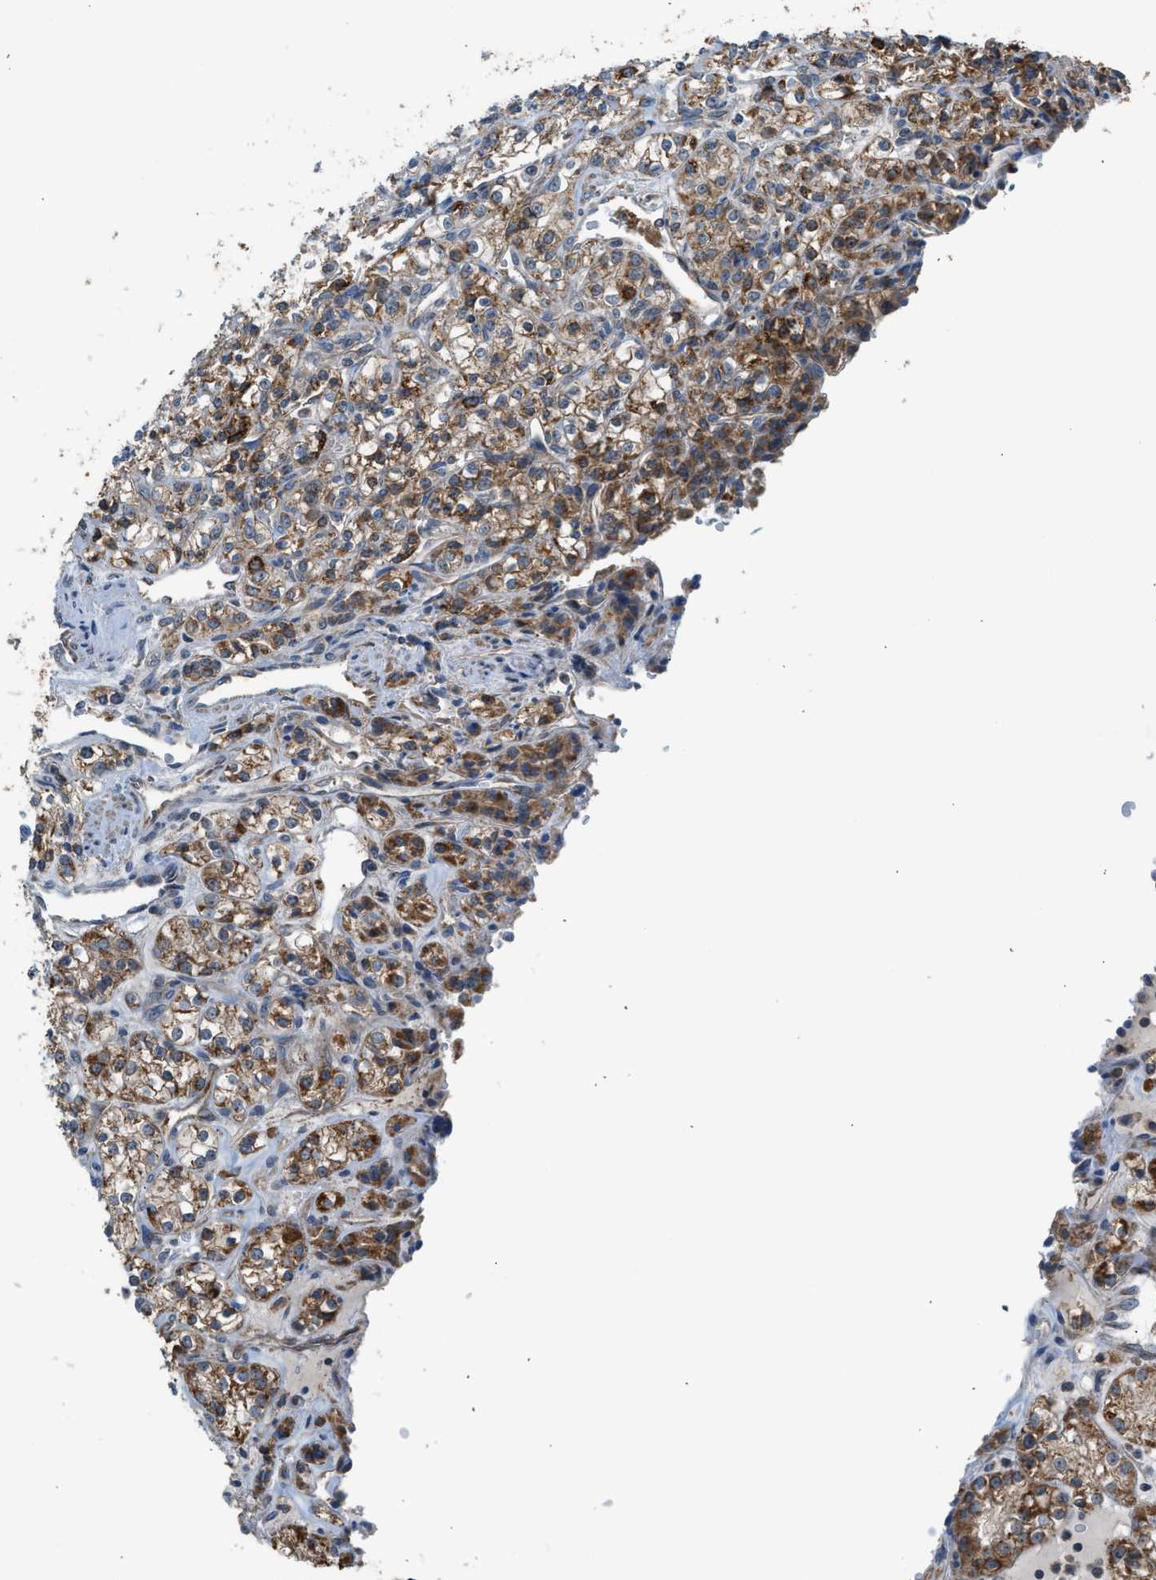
{"staining": {"intensity": "strong", "quantity": ">75%", "location": "cytoplasmic/membranous"}, "tissue": "renal cancer", "cell_type": "Tumor cells", "image_type": "cancer", "snomed": [{"axis": "morphology", "description": "Adenocarcinoma, NOS"}, {"axis": "topography", "description": "Kidney"}], "caption": "Protein positivity by immunohistochemistry (IHC) shows strong cytoplasmic/membranous expression in approximately >75% of tumor cells in renal cancer.", "gene": "STARD3", "patient": {"sex": "male", "age": 77}}